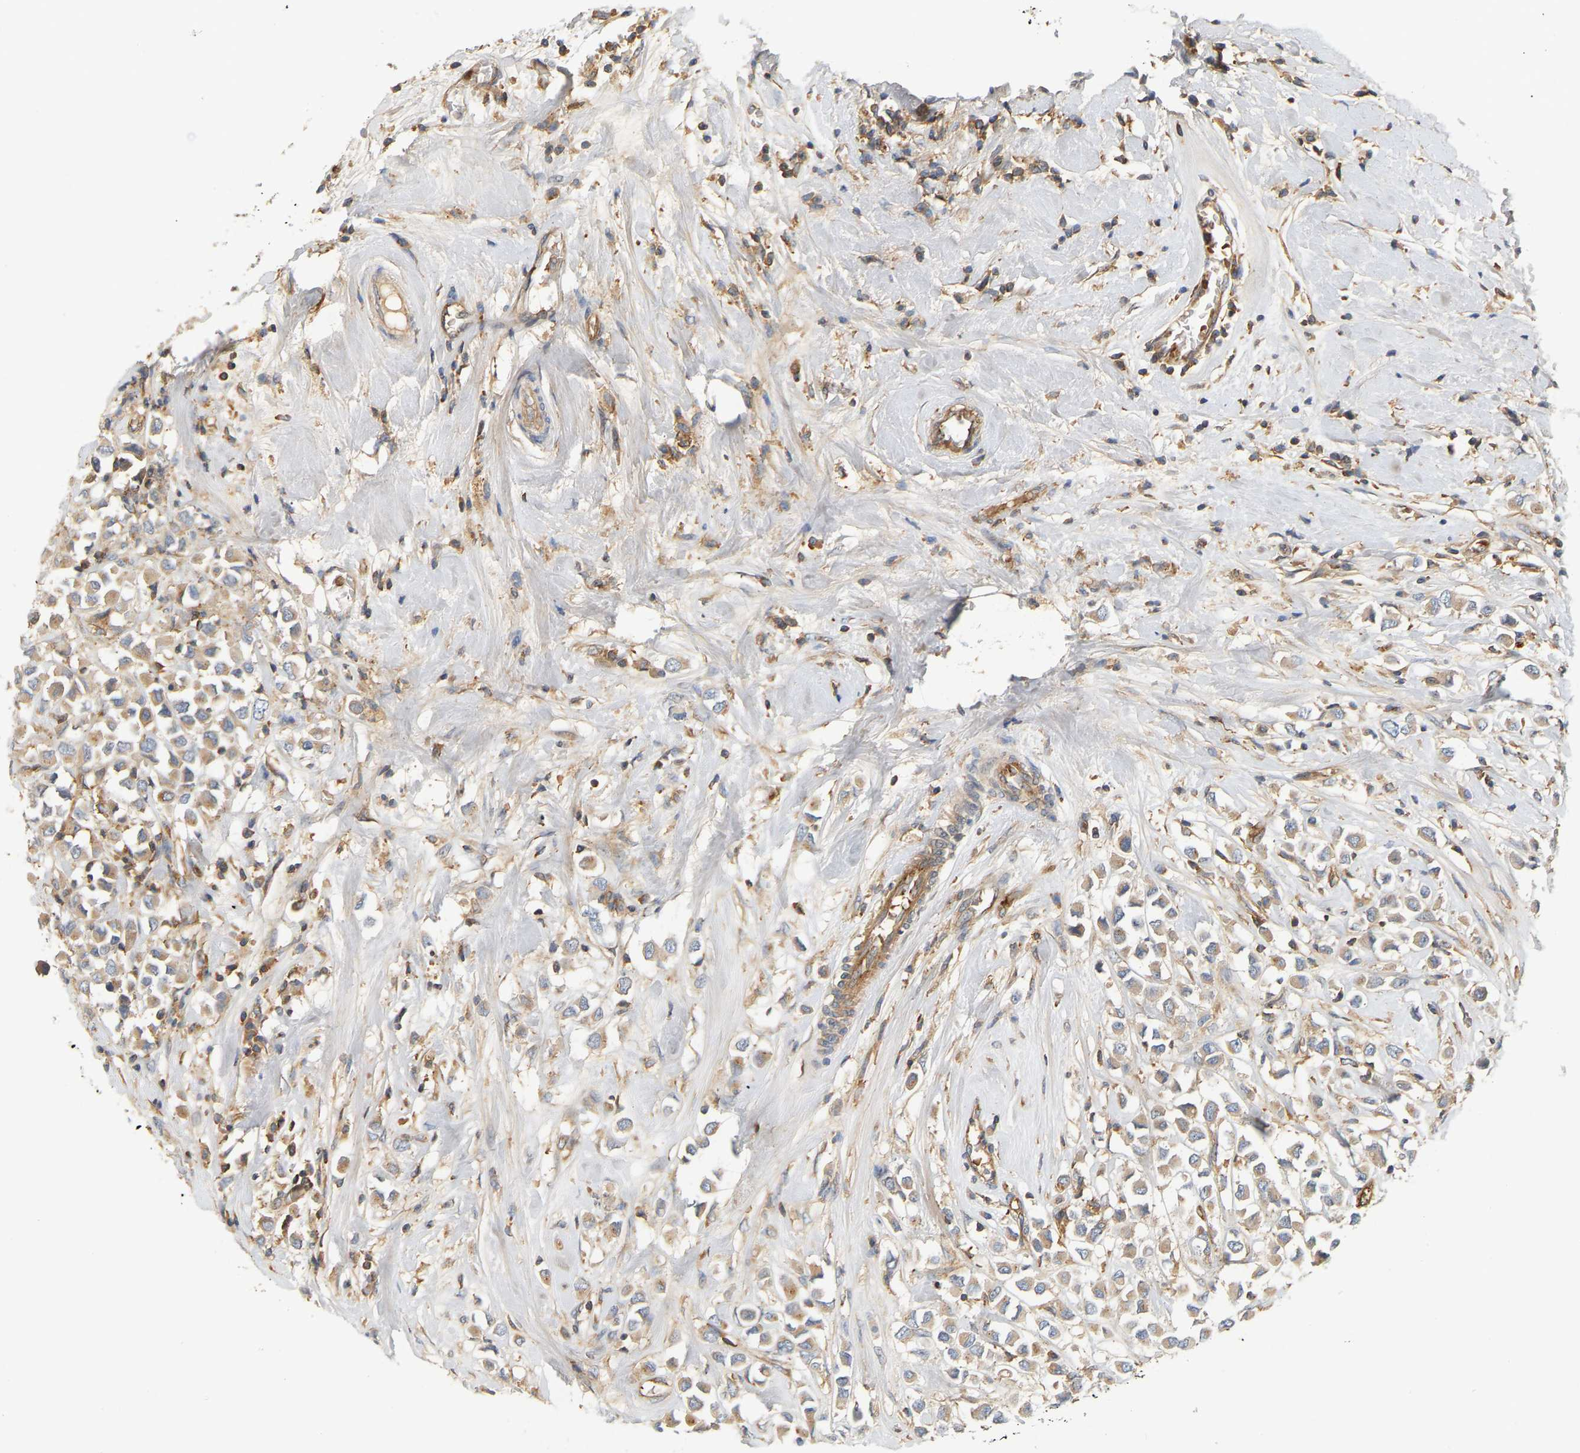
{"staining": {"intensity": "weak", "quantity": "<25%", "location": "cytoplasmic/membranous"}, "tissue": "breast cancer", "cell_type": "Tumor cells", "image_type": "cancer", "snomed": [{"axis": "morphology", "description": "Duct carcinoma"}, {"axis": "topography", "description": "Breast"}], "caption": "Tumor cells are negative for protein expression in human infiltrating ductal carcinoma (breast).", "gene": "AKAP13", "patient": {"sex": "female", "age": 61}}